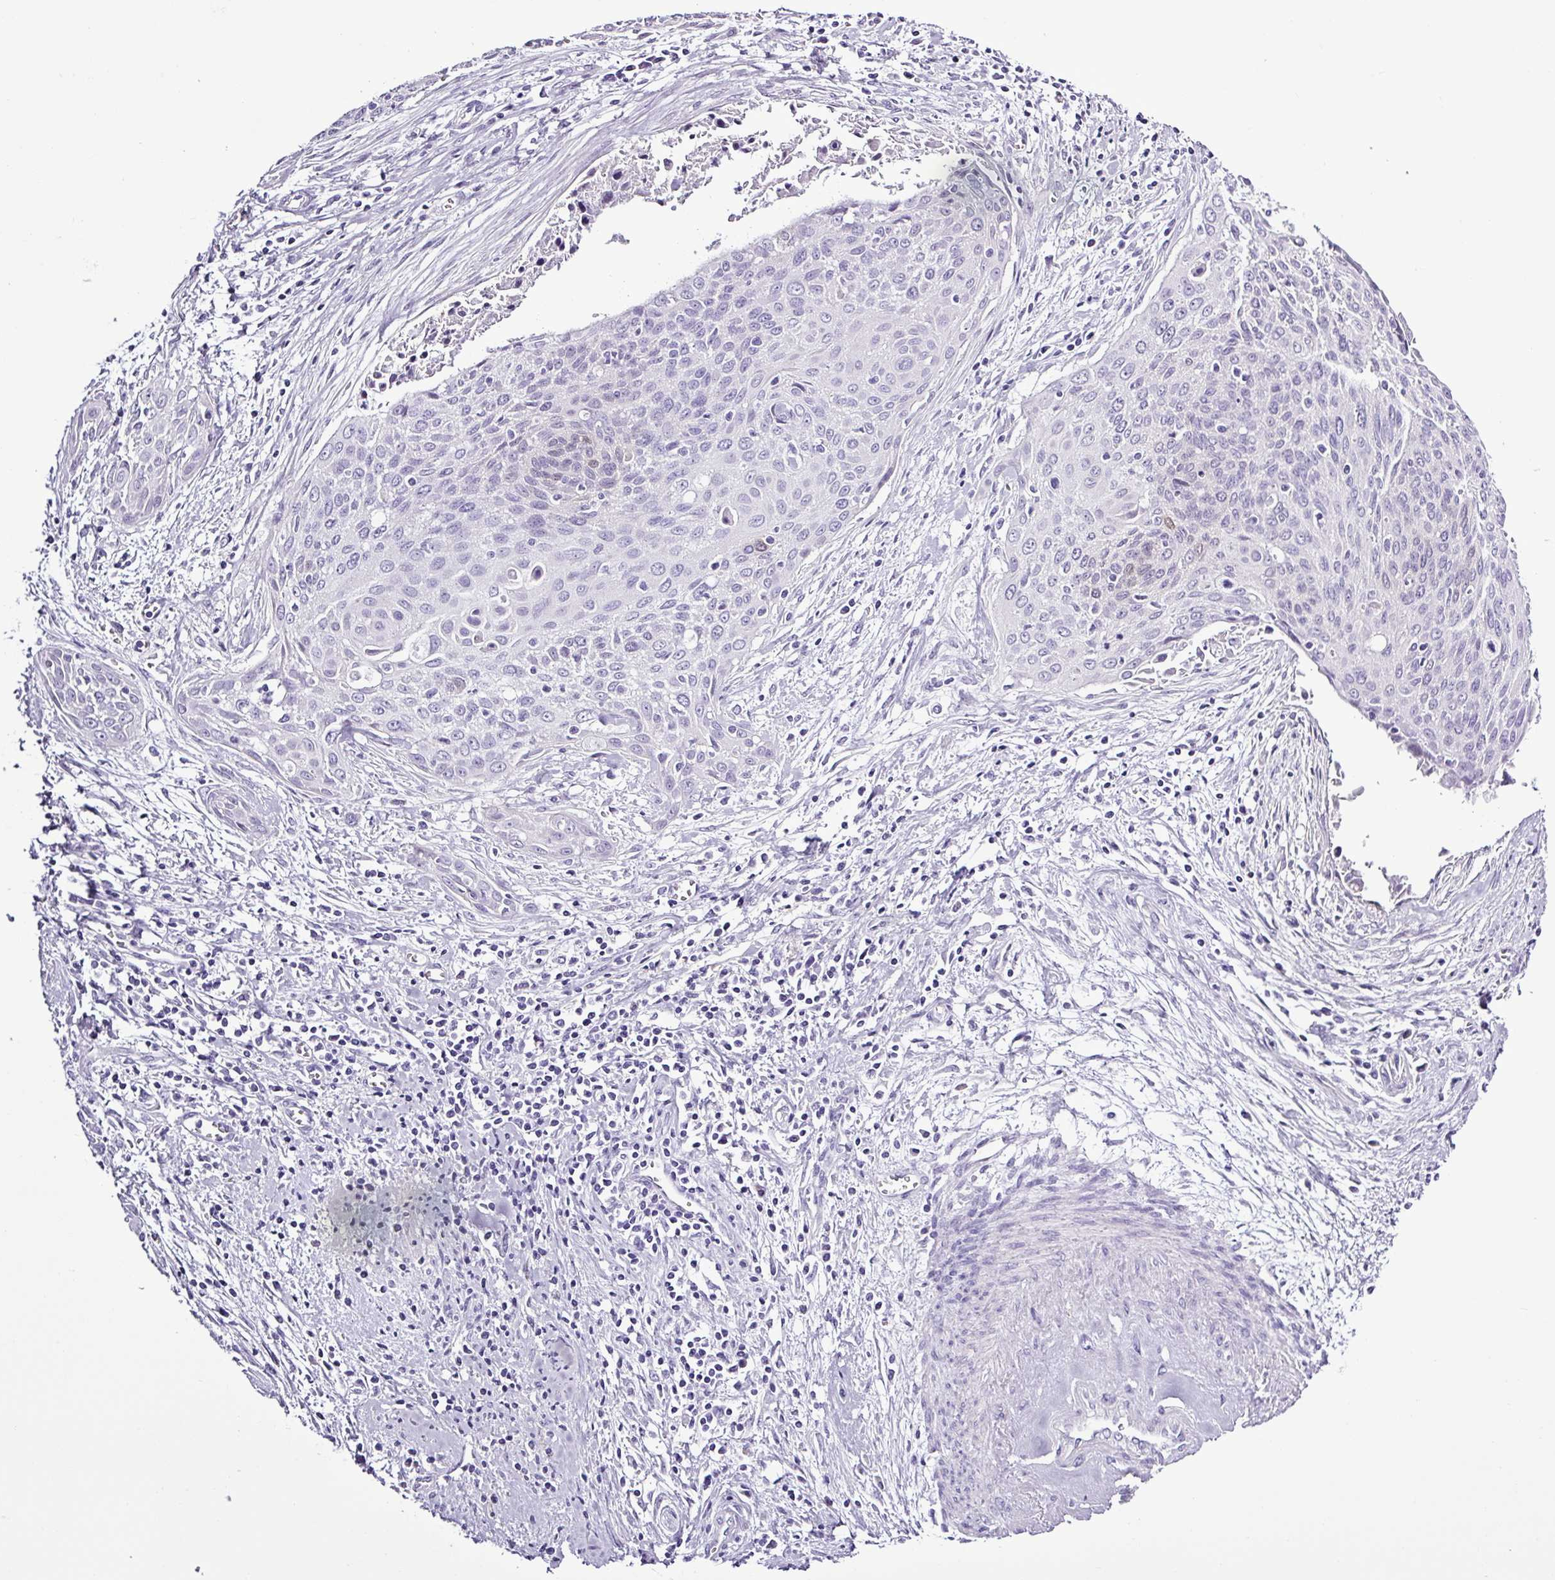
{"staining": {"intensity": "negative", "quantity": "none", "location": "none"}, "tissue": "cervical cancer", "cell_type": "Tumor cells", "image_type": "cancer", "snomed": [{"axis": "morphology", "description": "Squamous cell carcinoma, NOS"}, {"axis": "topography", "description": "Cervix"}], "caption": "Tumor cells are negative for brown protein staining in squamous cell carcinoma (cervical).", "gene": "ALDH3A1", "patient": {"sex": "female", "age": 55}}